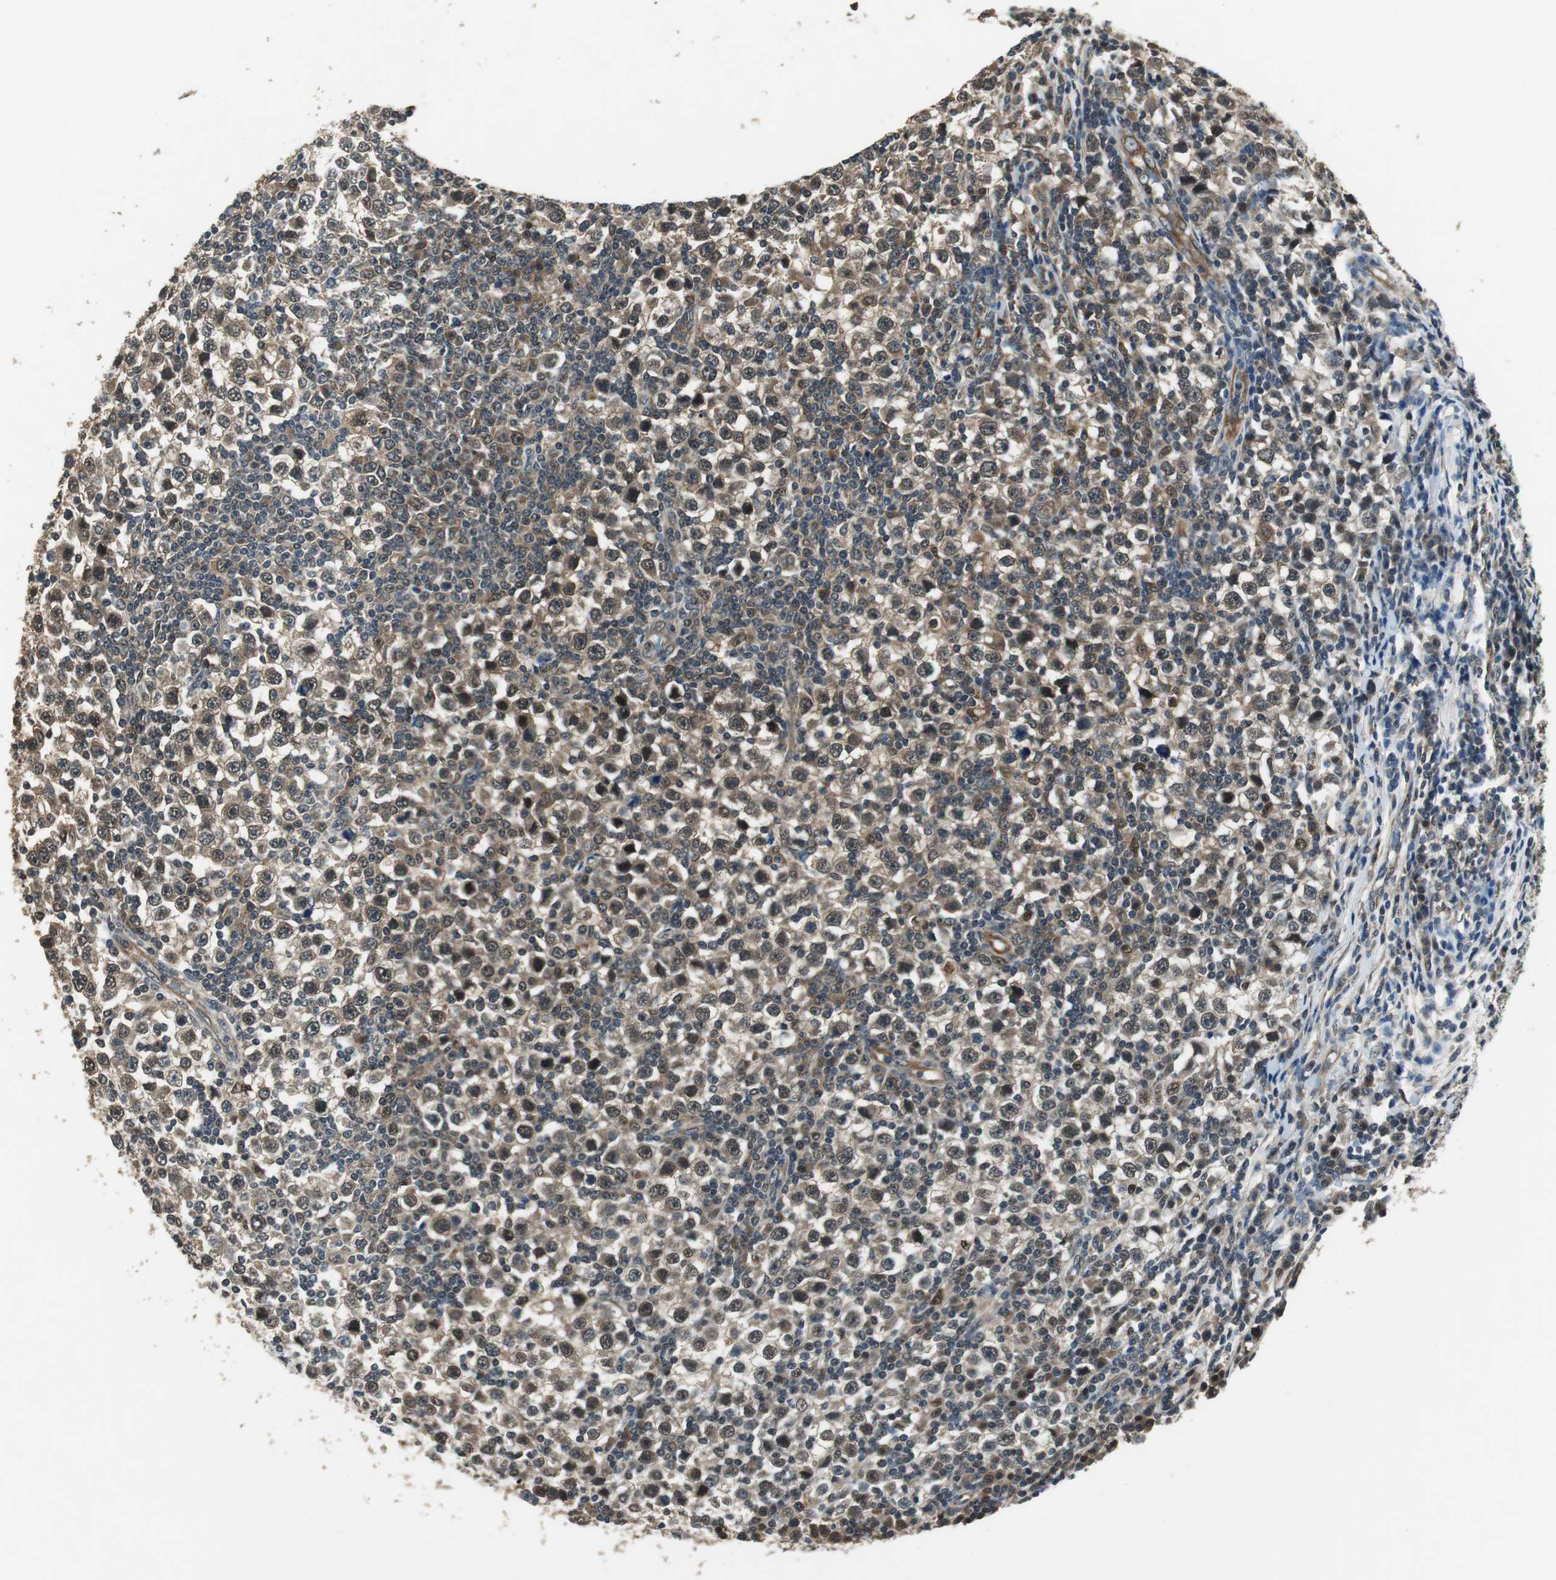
{"staining": {"intensity": "moderate", "quantity": ">75%", "location": "cytoplasmic/membranous,nuclear"}, "tissue": "testis cancer", "cell_type": "Tumor cells", "image_type": "cancer", "snomed": [{"axis": "morphology", "description": "Seminoma, NOS"}, {"axis": "topography", "description": "Testis"}], "caption": "A micrograph showing moderate cytoplasmic/membranous and nuclear positivity in approximately >75% of tumor cells in testis cancer, as visualized by brown immunohistochemical staining.", "gene": "PSMB4", "patient": {"sex": "male", "age": 65}}